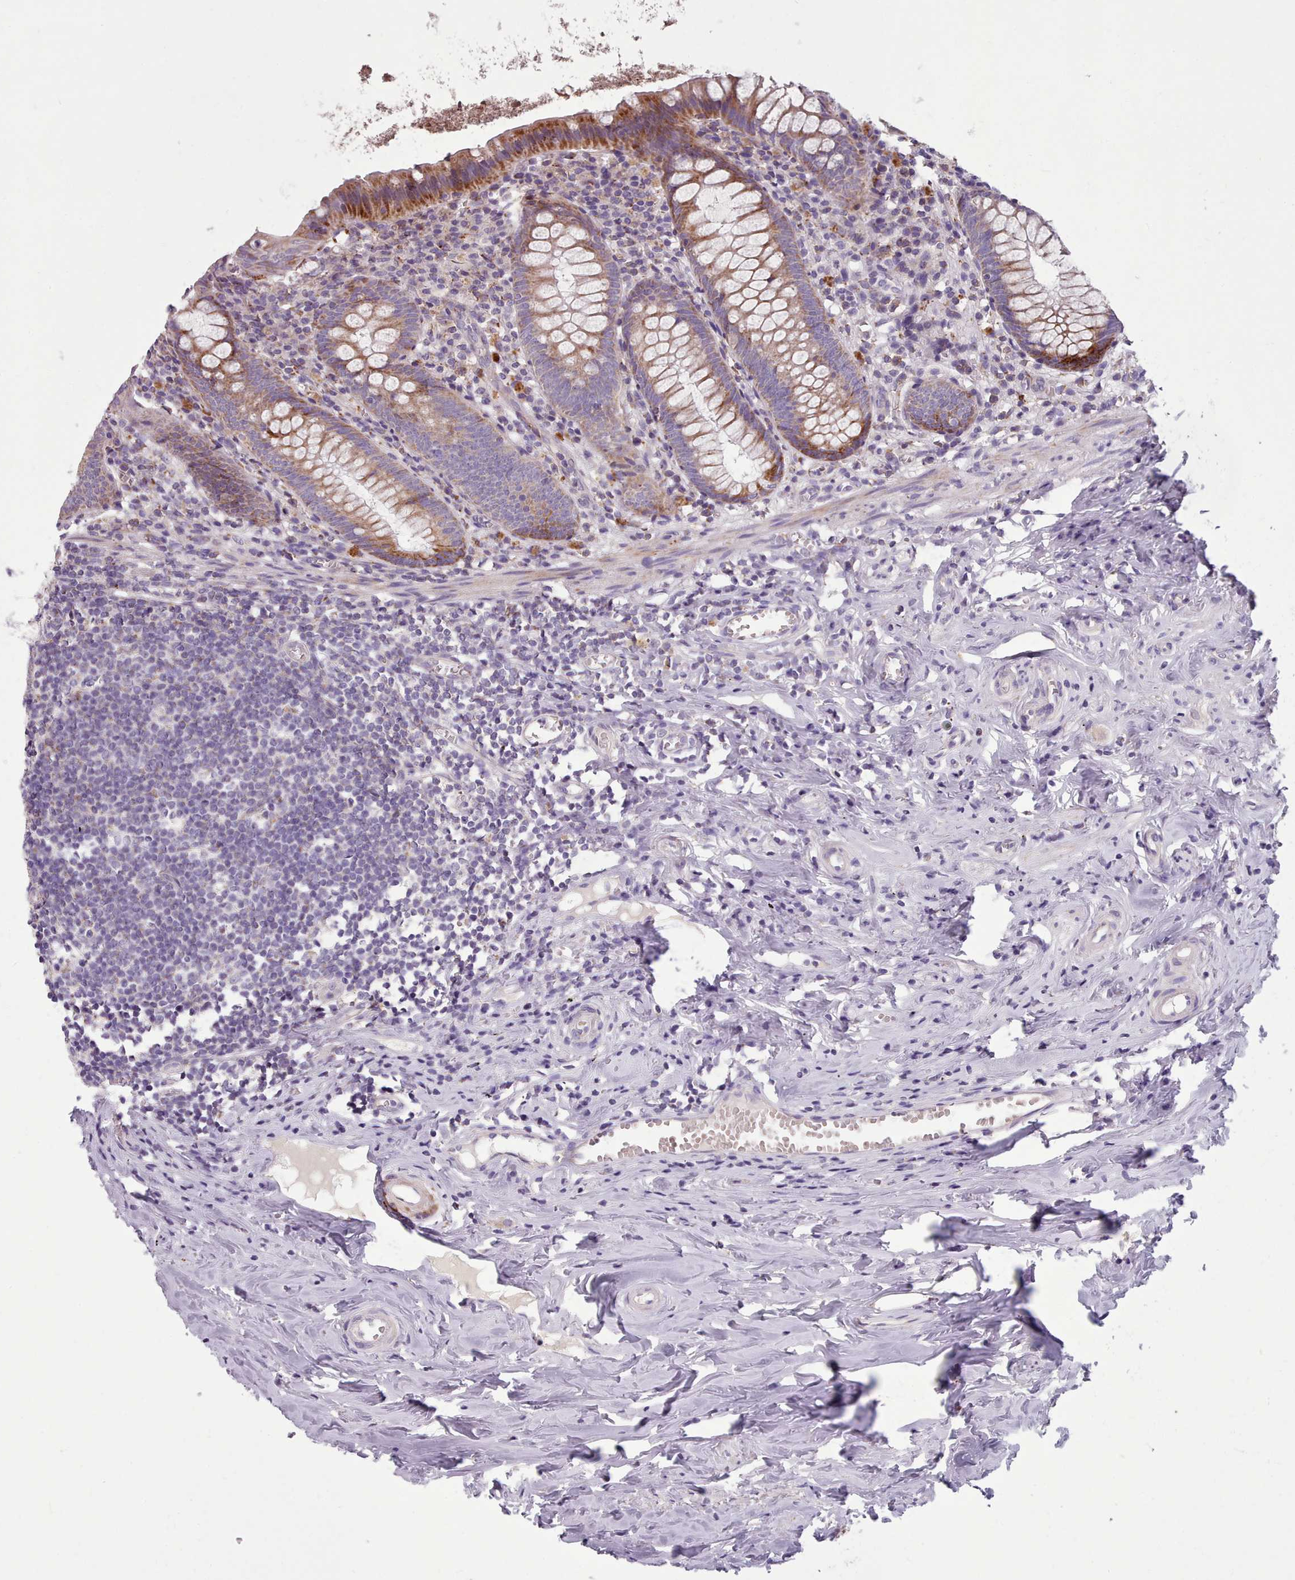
{"staining": {"intensity": "moderate", "quantity": ">75%", "location": "cytoplasmic/membranous"}, "tissue": "appendix", "cell_type": "Glandular cells", "image_type": "normal", "snomed": [{"axis": "morphology", "description": "Normal tissue, NOS"}, {"axis": "topography", "description": "Appendix"}], "caption": "Protein staining demonstrates moderate cytoplasmic/membranous positivity in approximately >75% of glandular cells in normal appendix.", "gene": "FKBP10", "patient": {"sex": "female", "age": 51}}